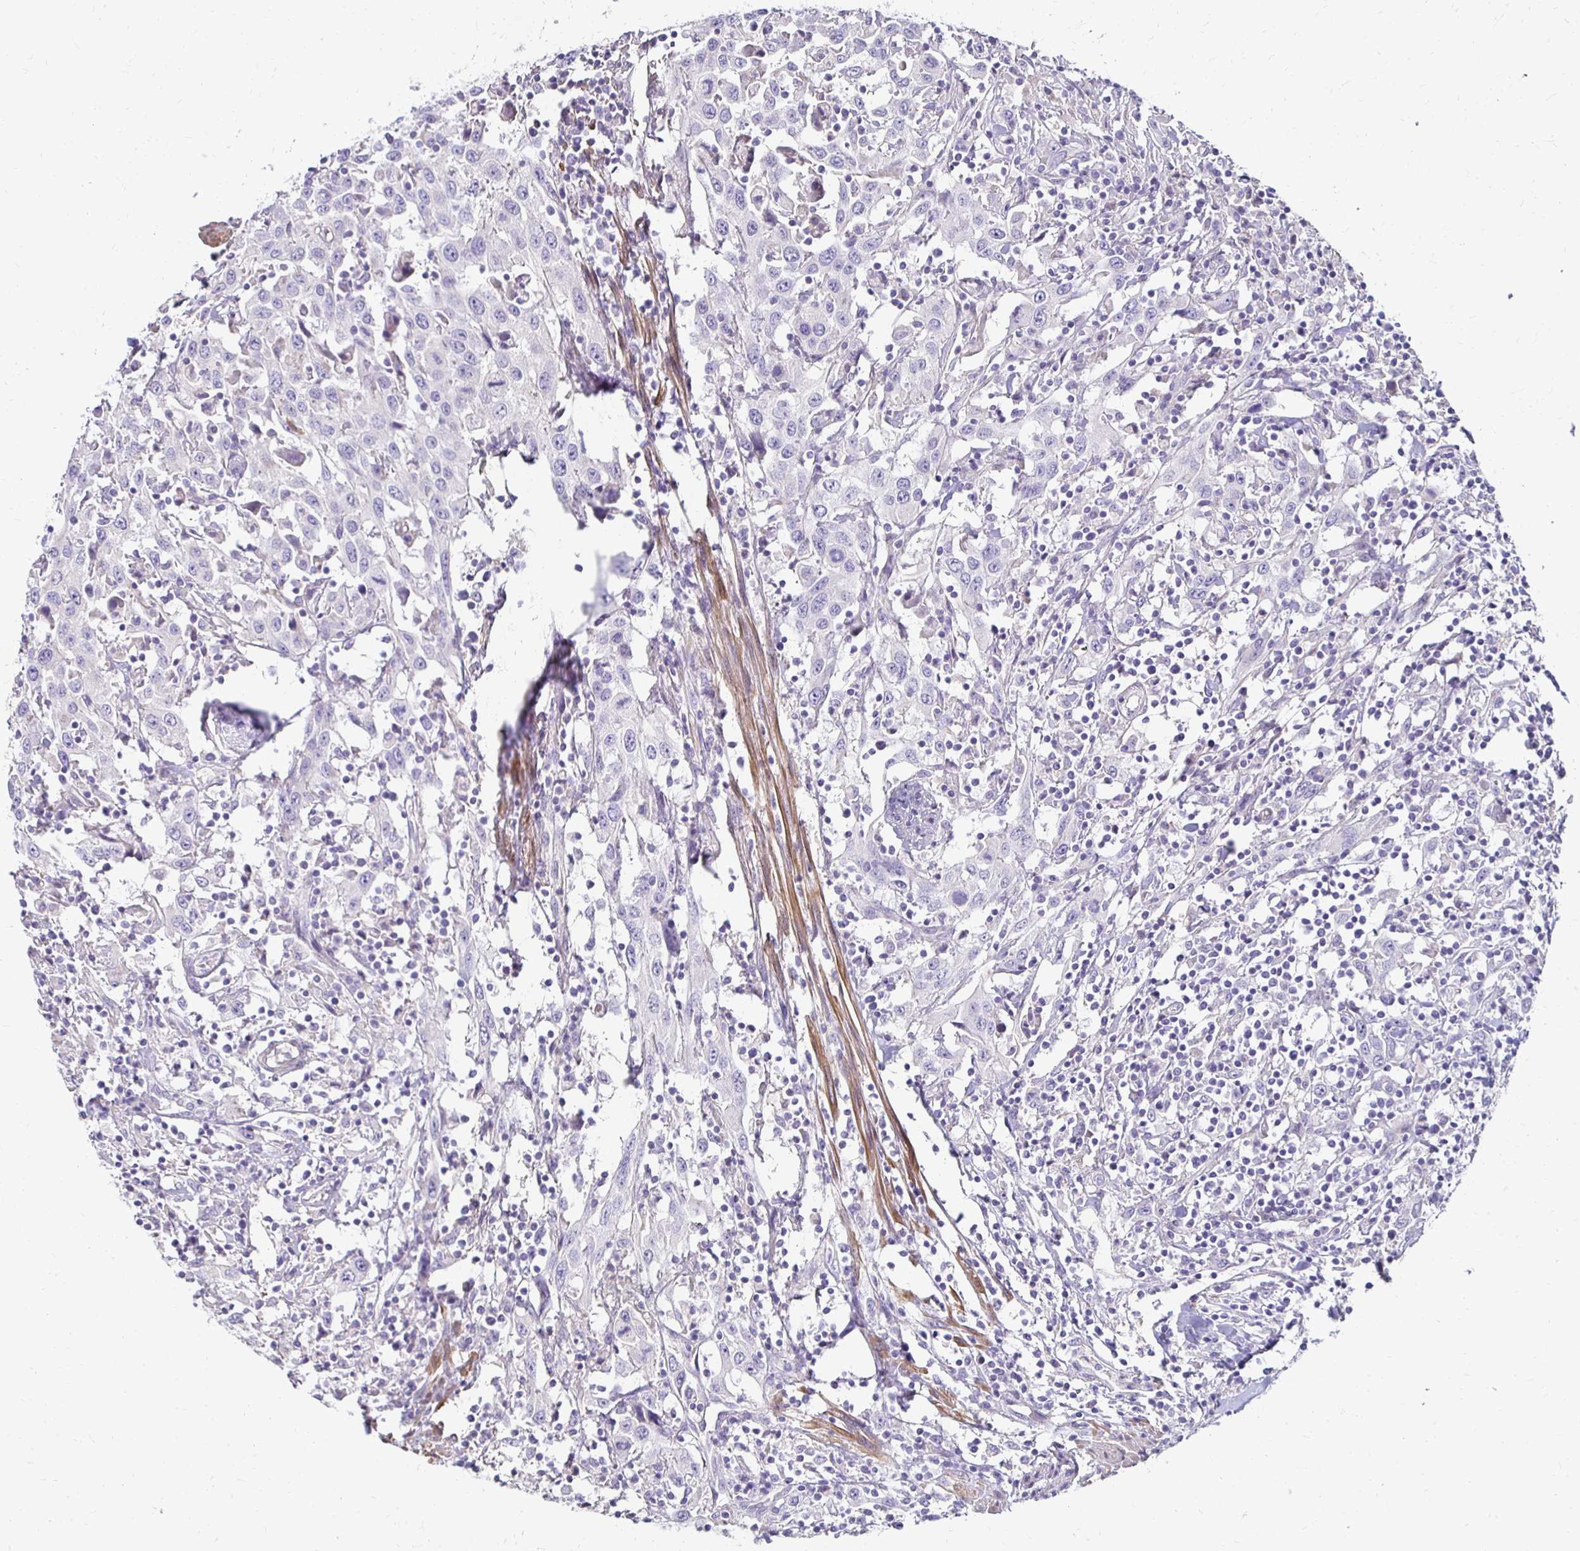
{"staining": {"intensity": "negative", "quantity": "none", "location": "none"}, "tissue": "urothelial cancer", "cell_type": "Tumor cells", "image_type": "cancer", "snomed": [{"axis": "morphology", "description": "Urothelial carcinoma, High grade"}, {"axis": "topography", "description": "Urinary bladder"}], "caption": "An image of urothelial cancer stained for a protein demonstrates no brown staining in tumor cells.", "gene": "AKAP6", "patient": {"sex": "male", "age": 61}}